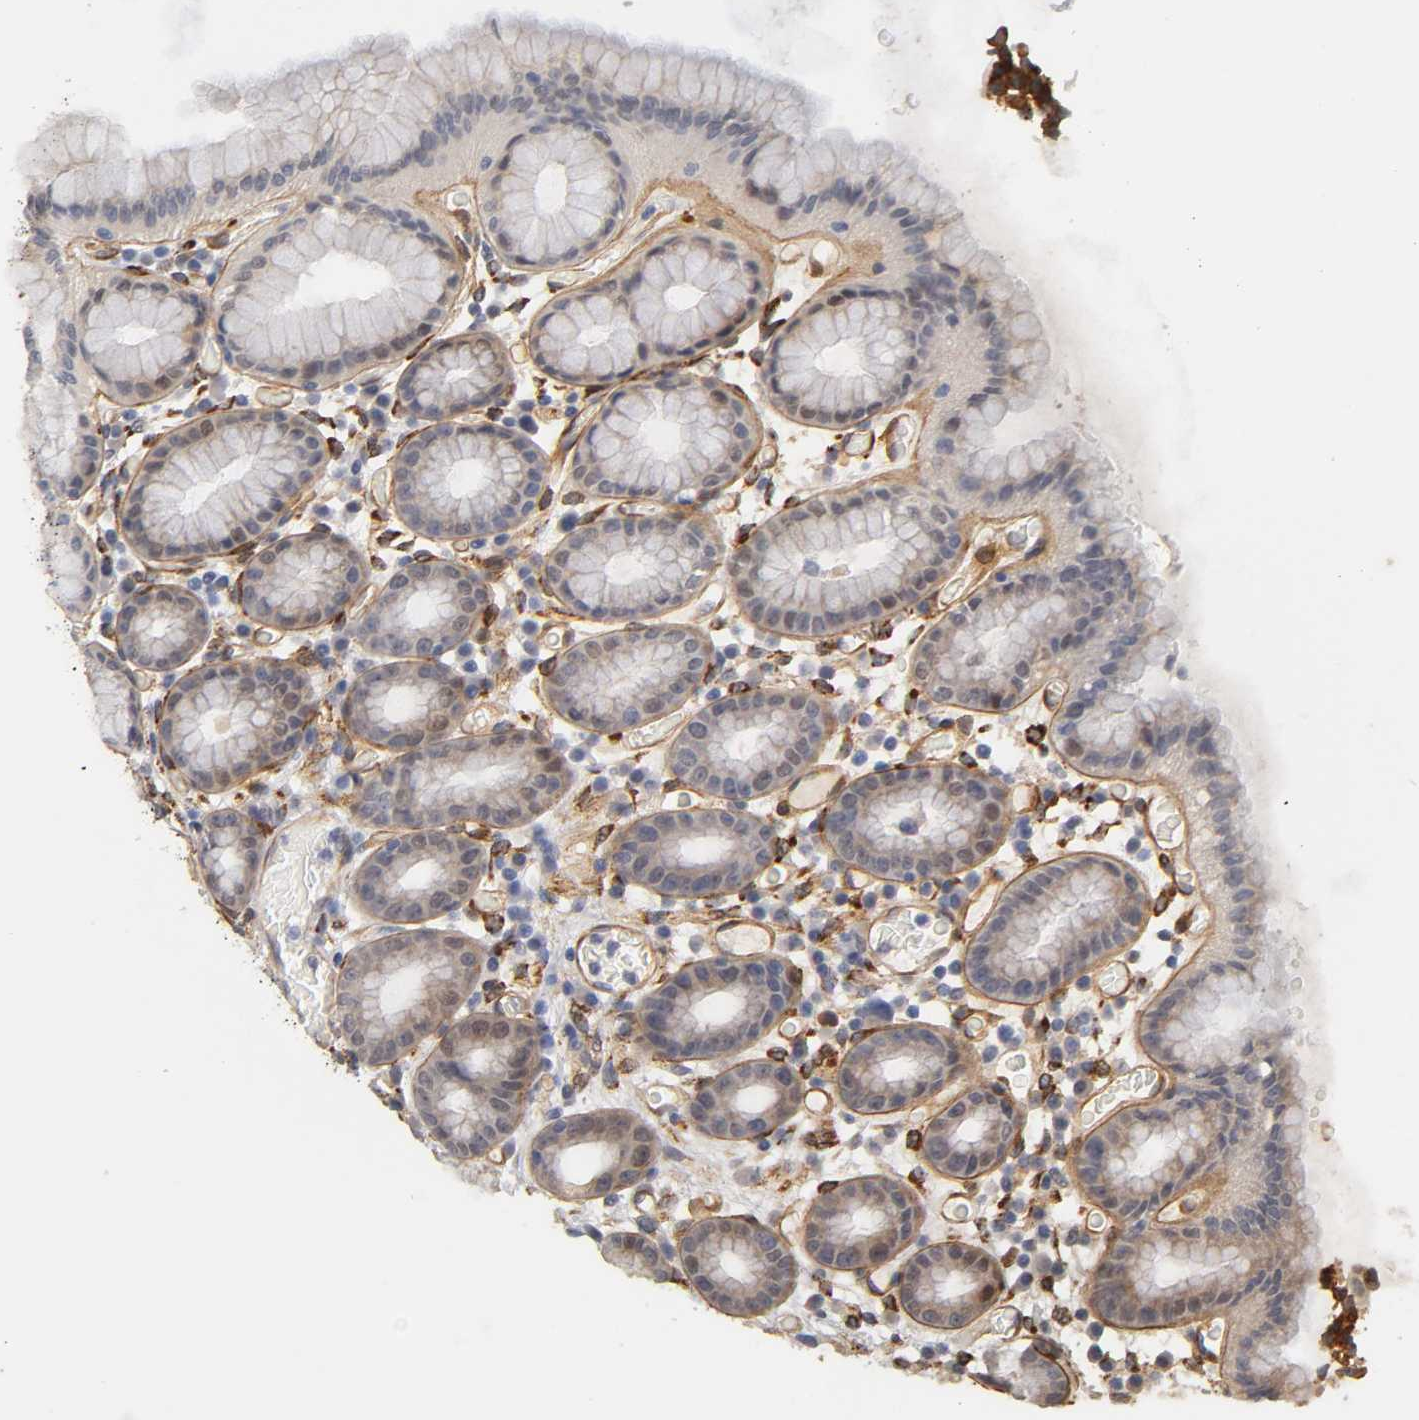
{"staining": {"intensity": "weak", "quantity": "25%-75%", "location": "cytoplasmic/membranous"}, "tissue": "stomach", "cell_type": "Glandular cells", "image_type": "normal", "snomed": [{"axis": "morphology", "description": "Normal tissue, NOS"}, {"axis": "topography", "description": "Stomach, upper"}], "caption": "This image reveals immunohistochemistry staining of benign stomach, with low weak cytoplasmic/membranous staining in about 25%-75% of glandular cells.", "gene": "LAMB1", "patient": {"sex": "male", "age": 68}}